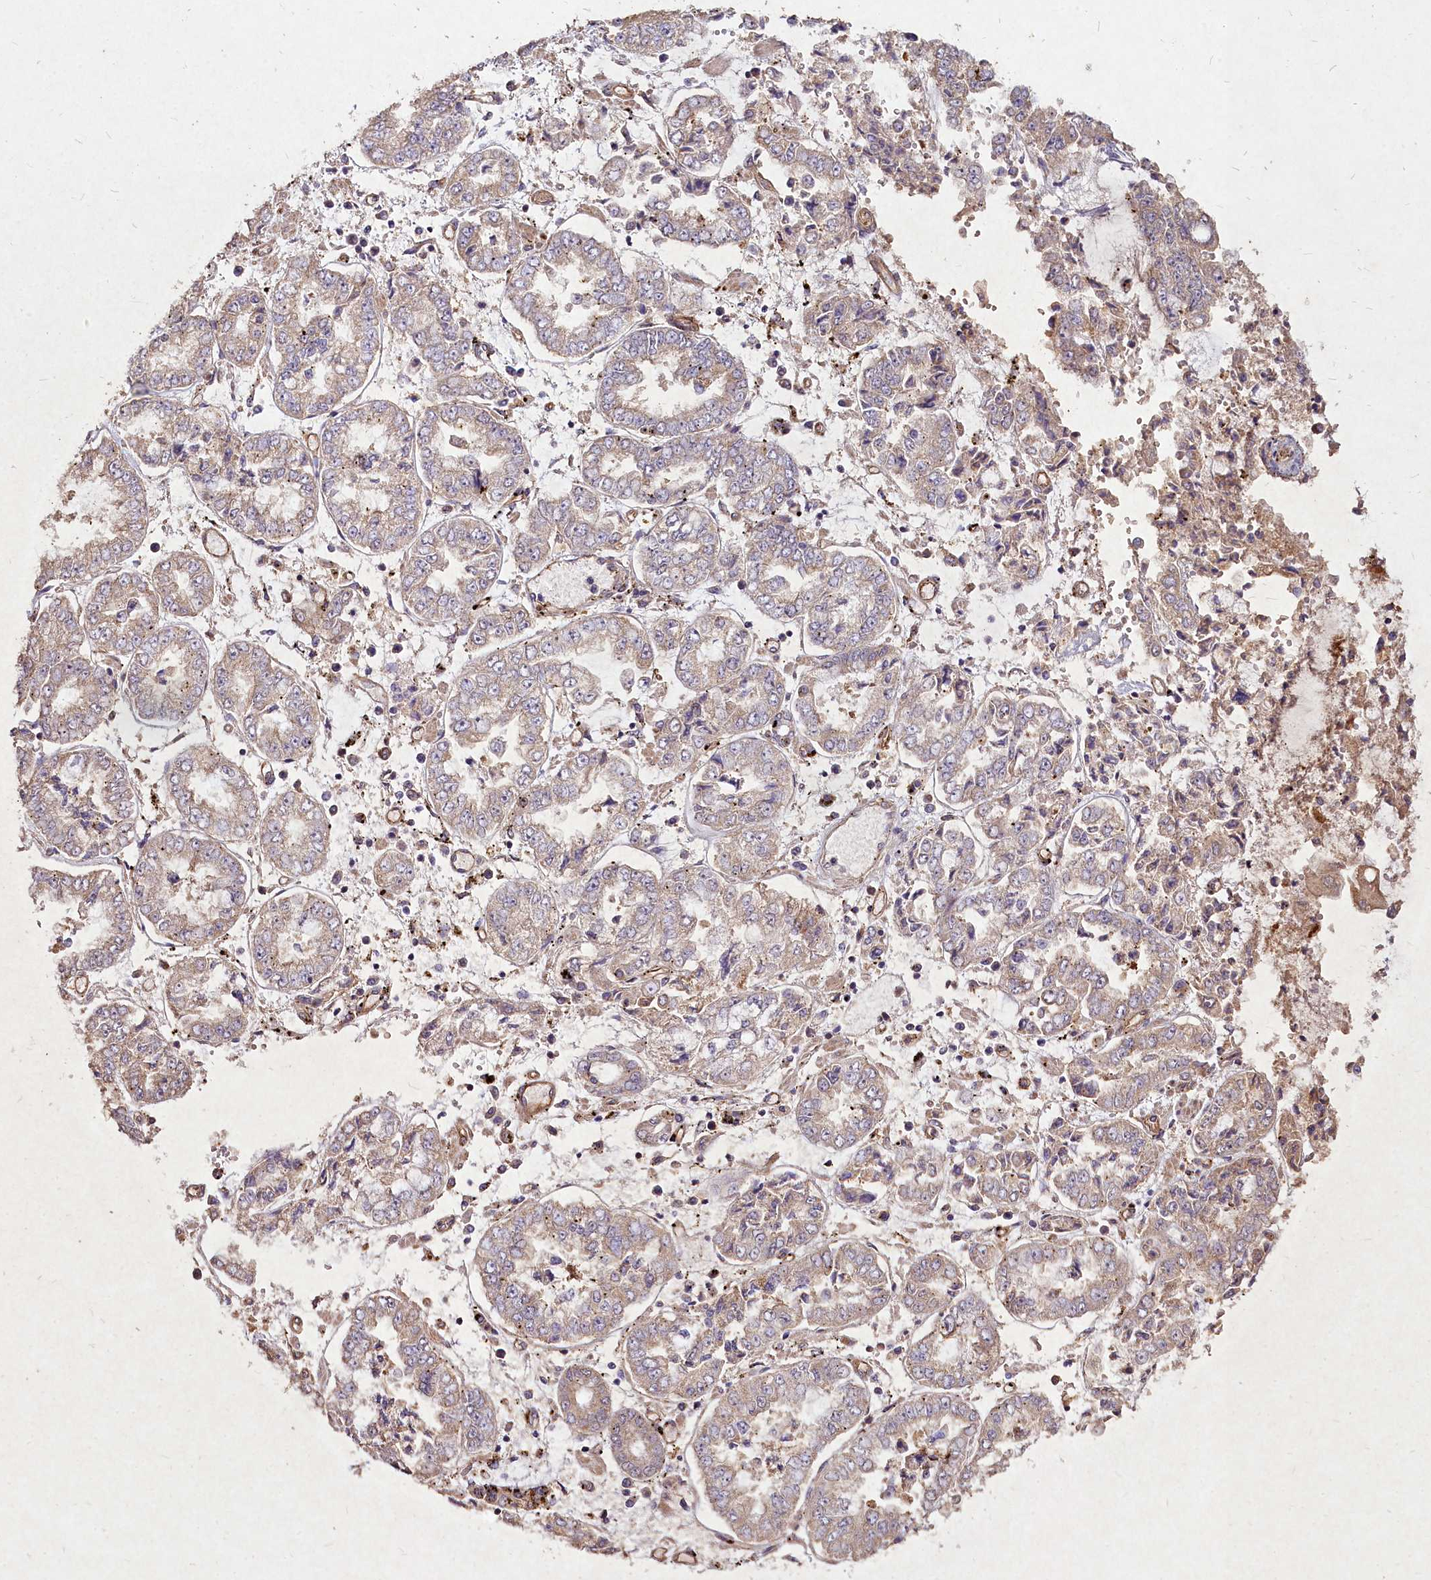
{"staining": {"intensity": "weak", "quantity": "25%-75%", "location": "cytoplasmic/membranous"}, "tissue": "stomach cancer", "cell_type": "Tumor cells", "image_type": "cancer", "snomed": [{"axis": "morphology", "description": "Adenocarcinoma, NOS"}, {"axis": "topography", "description": "Stomach"}], "caption": "Immunohistochemical staining of human stomach cancer reveals low levels of weak cytoplasmic/membranous expression in about 25%-75% of tumor cells.", "gene": "SKA1", "patient": {"sex": "male", "age": 76}}